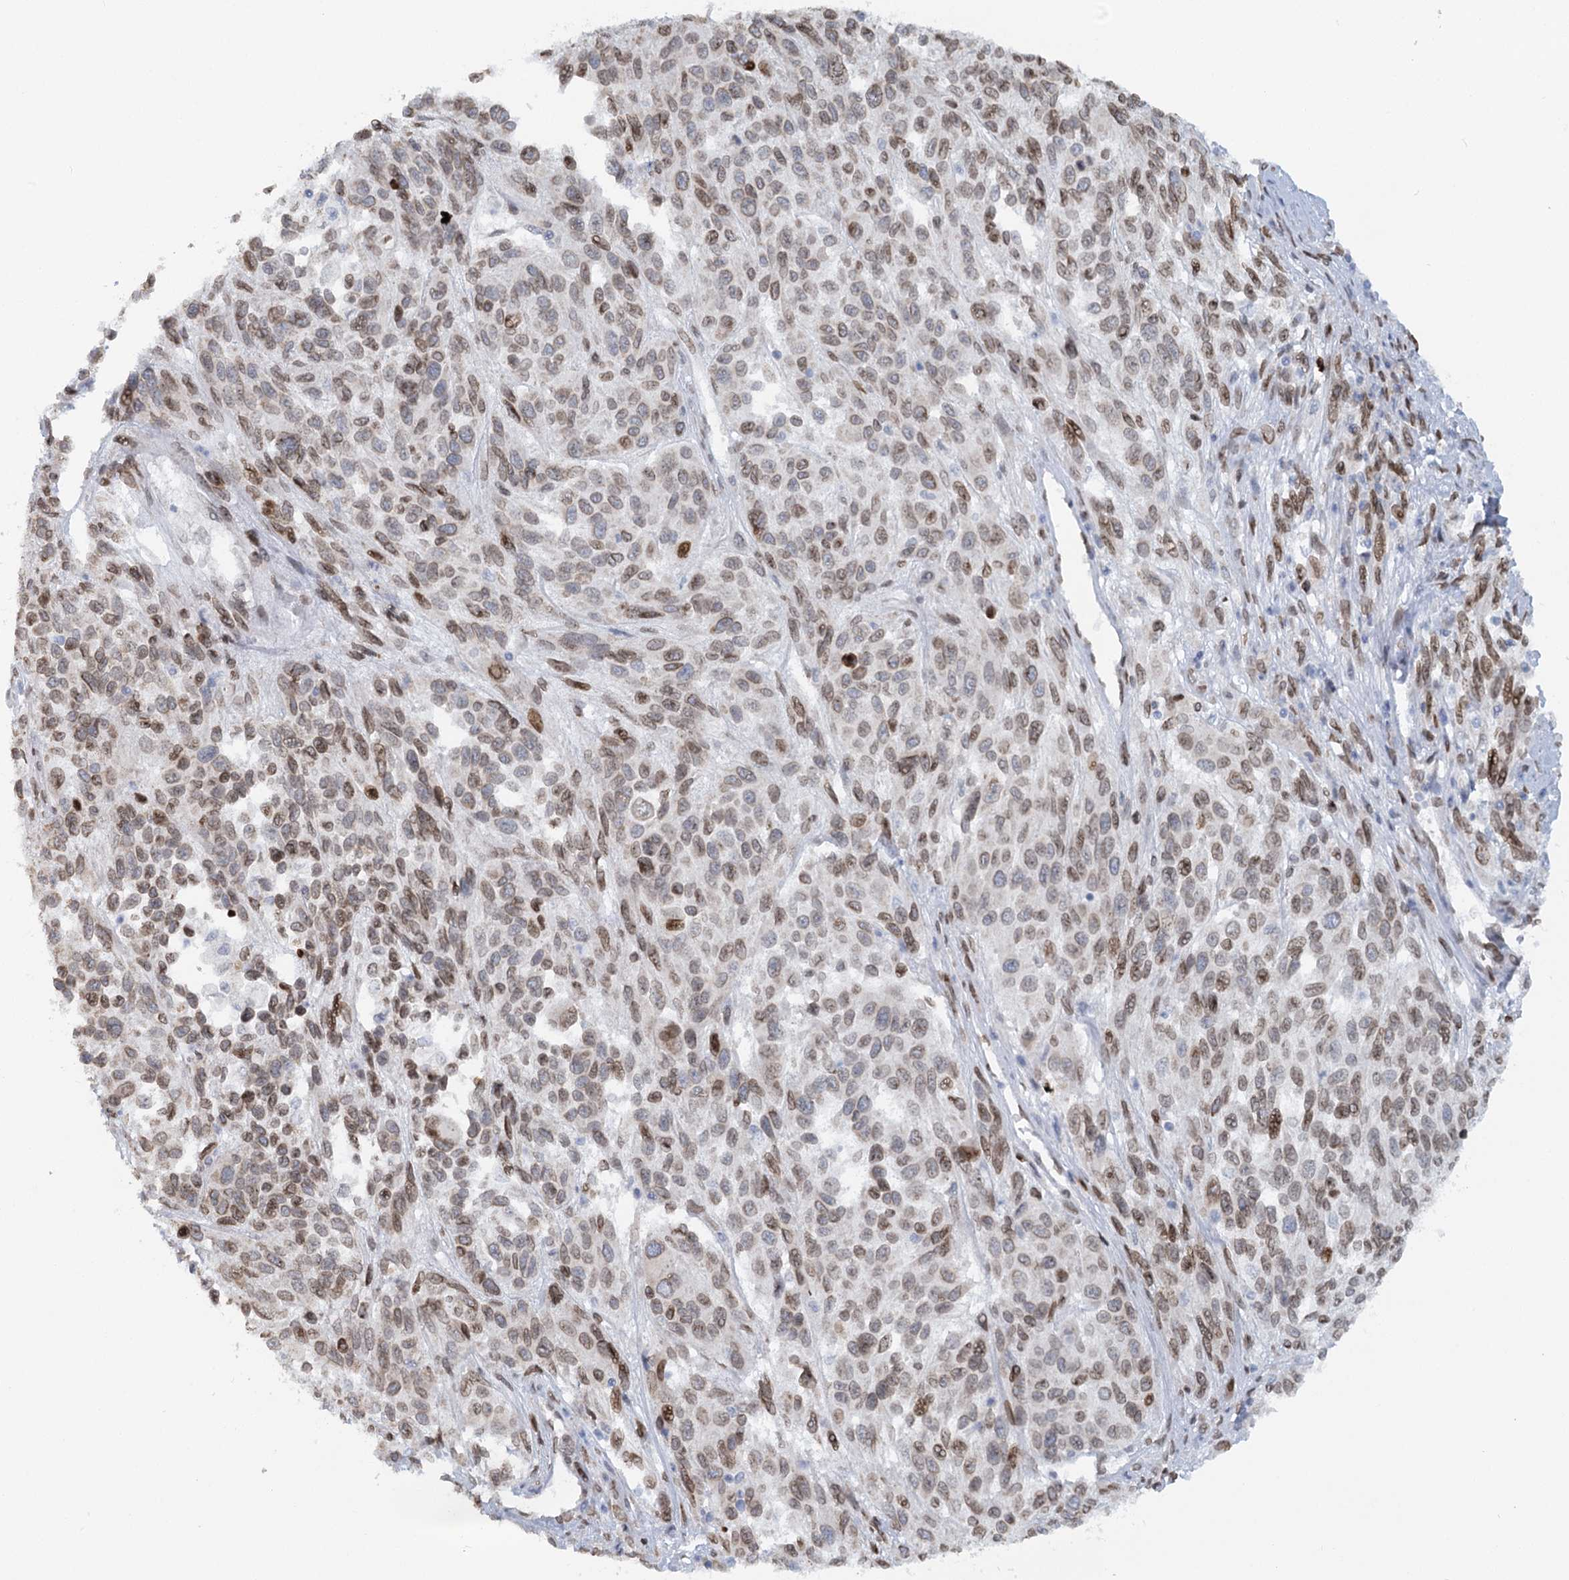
{"staining": {"intensity": "moderate", "quantity": ">75%", "location": "cytoplasmic/membranous,nuclear"}, "tissue": "melanoma", "cell_type": "Tumor cells", "image_type": "cancer", "snomed": [{"axis": "morphology", "description": "Malignant melanoma, Metastatic site"}, {"axis": "topography", "description": "Lymph node"}], "caption": "Moderate cytoplasmic/membranous and nuclear staining for a protein is seen in approximately >75% of tumor cells of malignant melanoma (metastatic site) using IHC.", "gene": "VWA5A", "patient": {"sex": "male", "age": 61}}